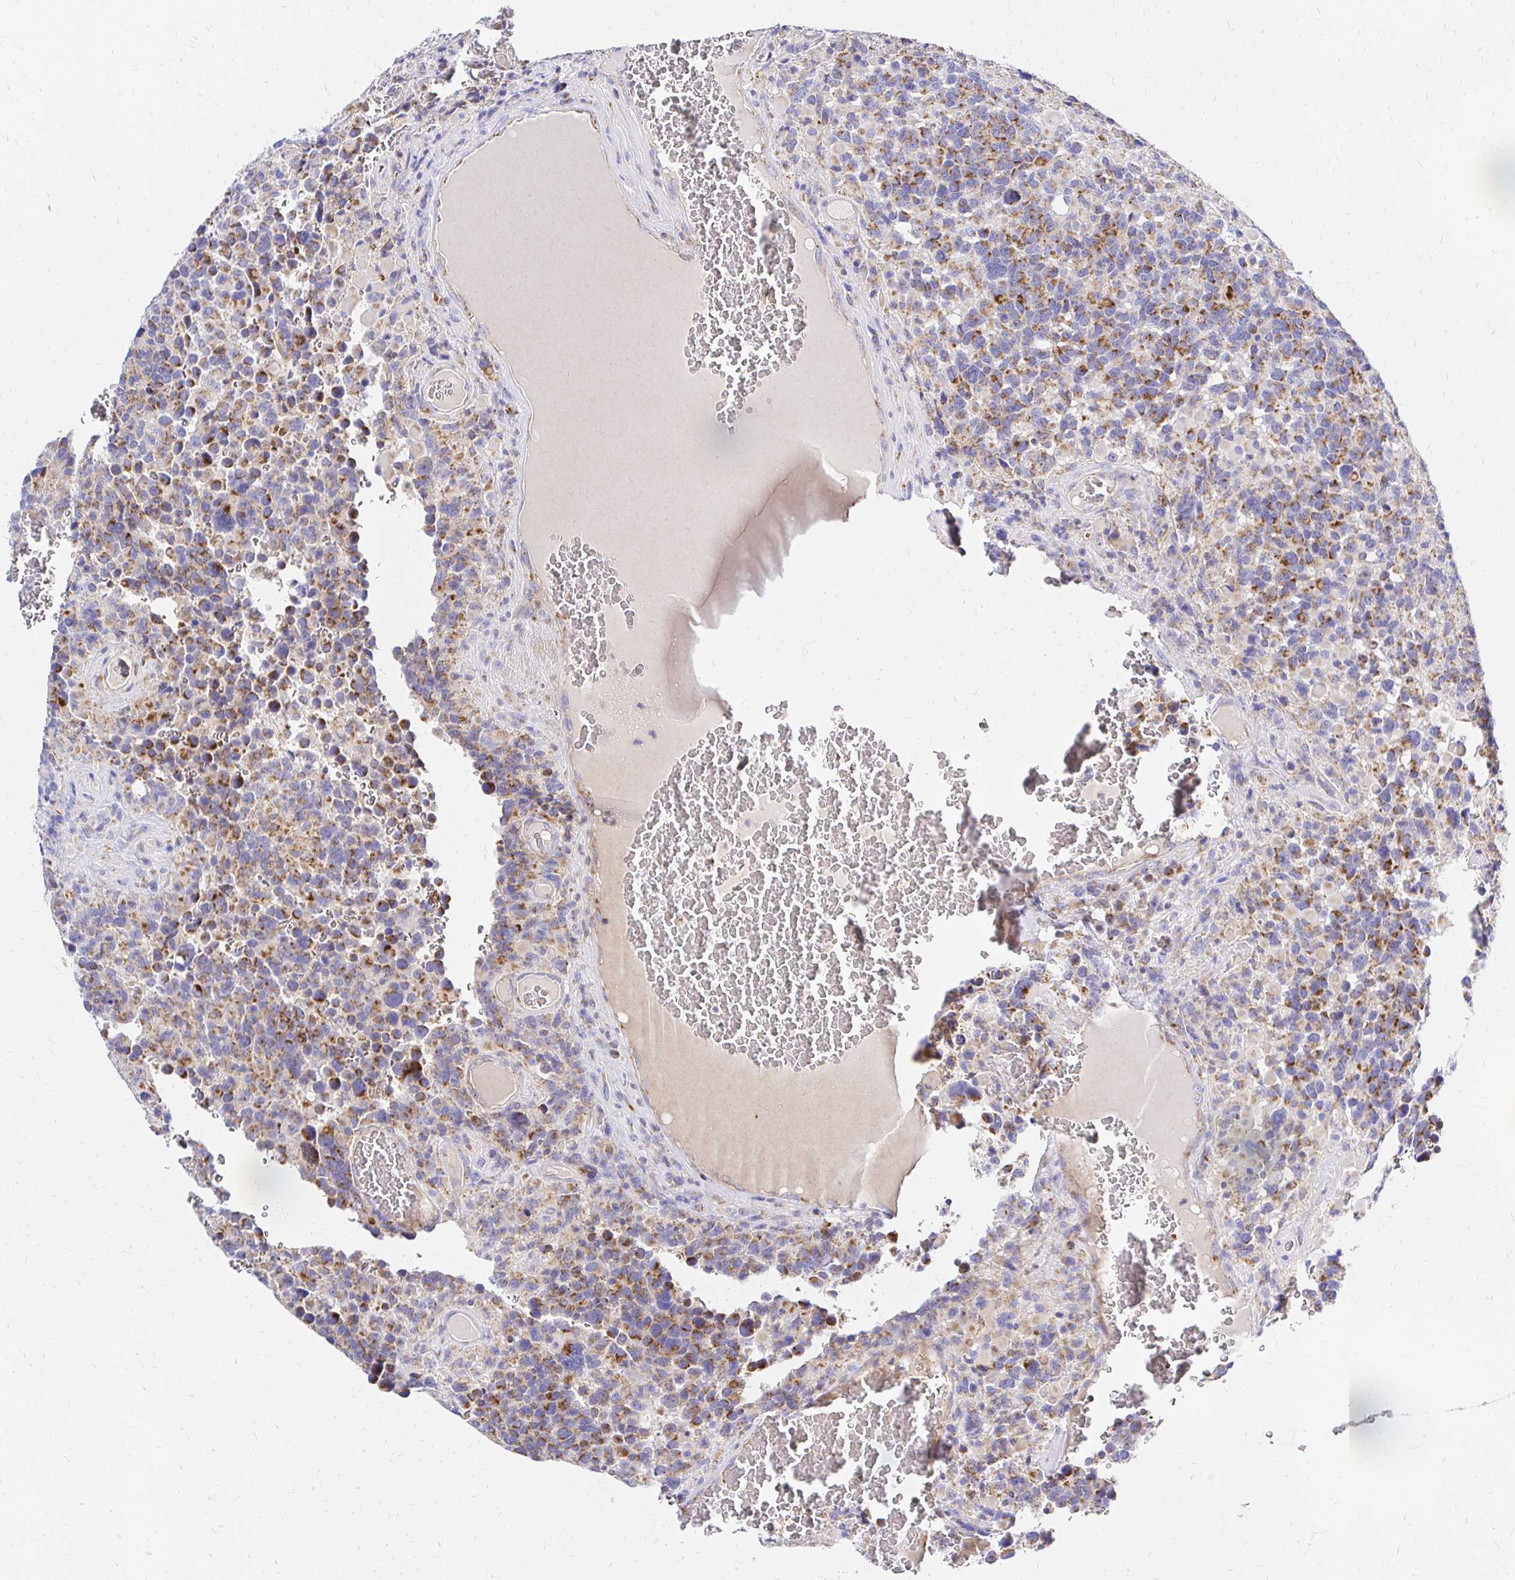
{"staining": {"intensity": "moderate", "quantity": ">75%", "location": "cytoplasmic/membranous"}, "tissue": "glioma", "cell_type": "Tumor cells", "image_type": "cancer", "snomed": [{"axis": "morphology", "description": "Glioma, malignant, High grade"}, {"axis": "topography", "description": "Brain"}], "caption": "Glioma stained for a protein exhibits moderate cytoplasmic/membranous positivity in tumor cells. The protein of interest is stained brown, and the nuclei are stained in blue (DAB IHC with brightfield microscopy, high magnification).", "gene": "MRPL13", "patient": {"sex": "female", "age": 40}}